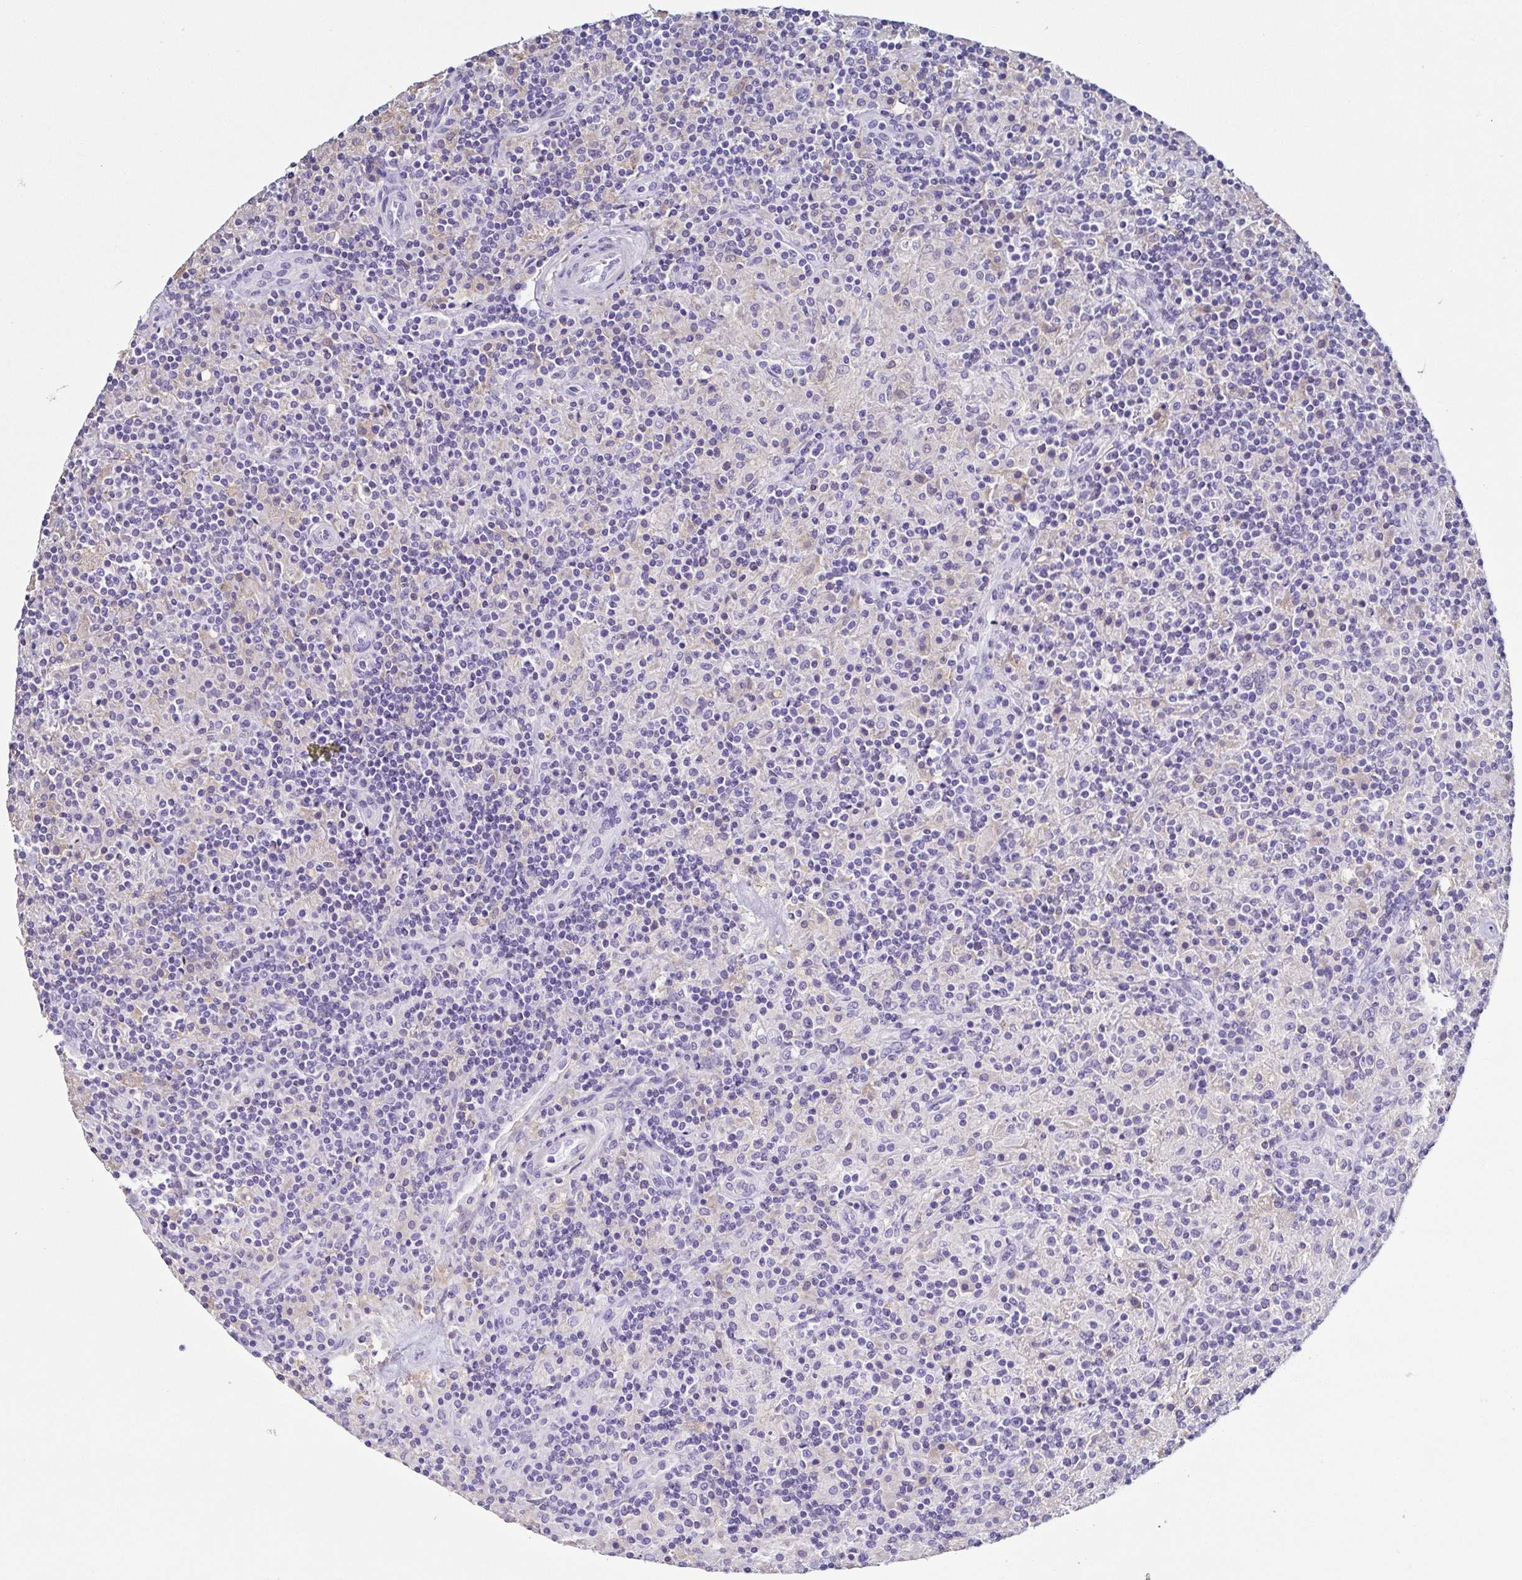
{"staining": {"intensity": "negative", "quantity": "none", "location": "none"}, "tissue": "lymphoma", "cell_type": "Tumor cells", "image_type": "cancer", "snomed": [{"axis": "morphology", "description": "Hodgkin's disease, NOS"}, {"axis": "topography", "description": "Lymph node"}], "caption": "IHC photomicrograph of neoplastic tissue: Hodgkin's disease stained with DAB (3,3'-diaminobenzidine) demonstrates no significant protein staining in tumor cells. Nuclei are stained in blue.", "gene": "ANXA10", "patient": {"sex": "male", "age": 70}}